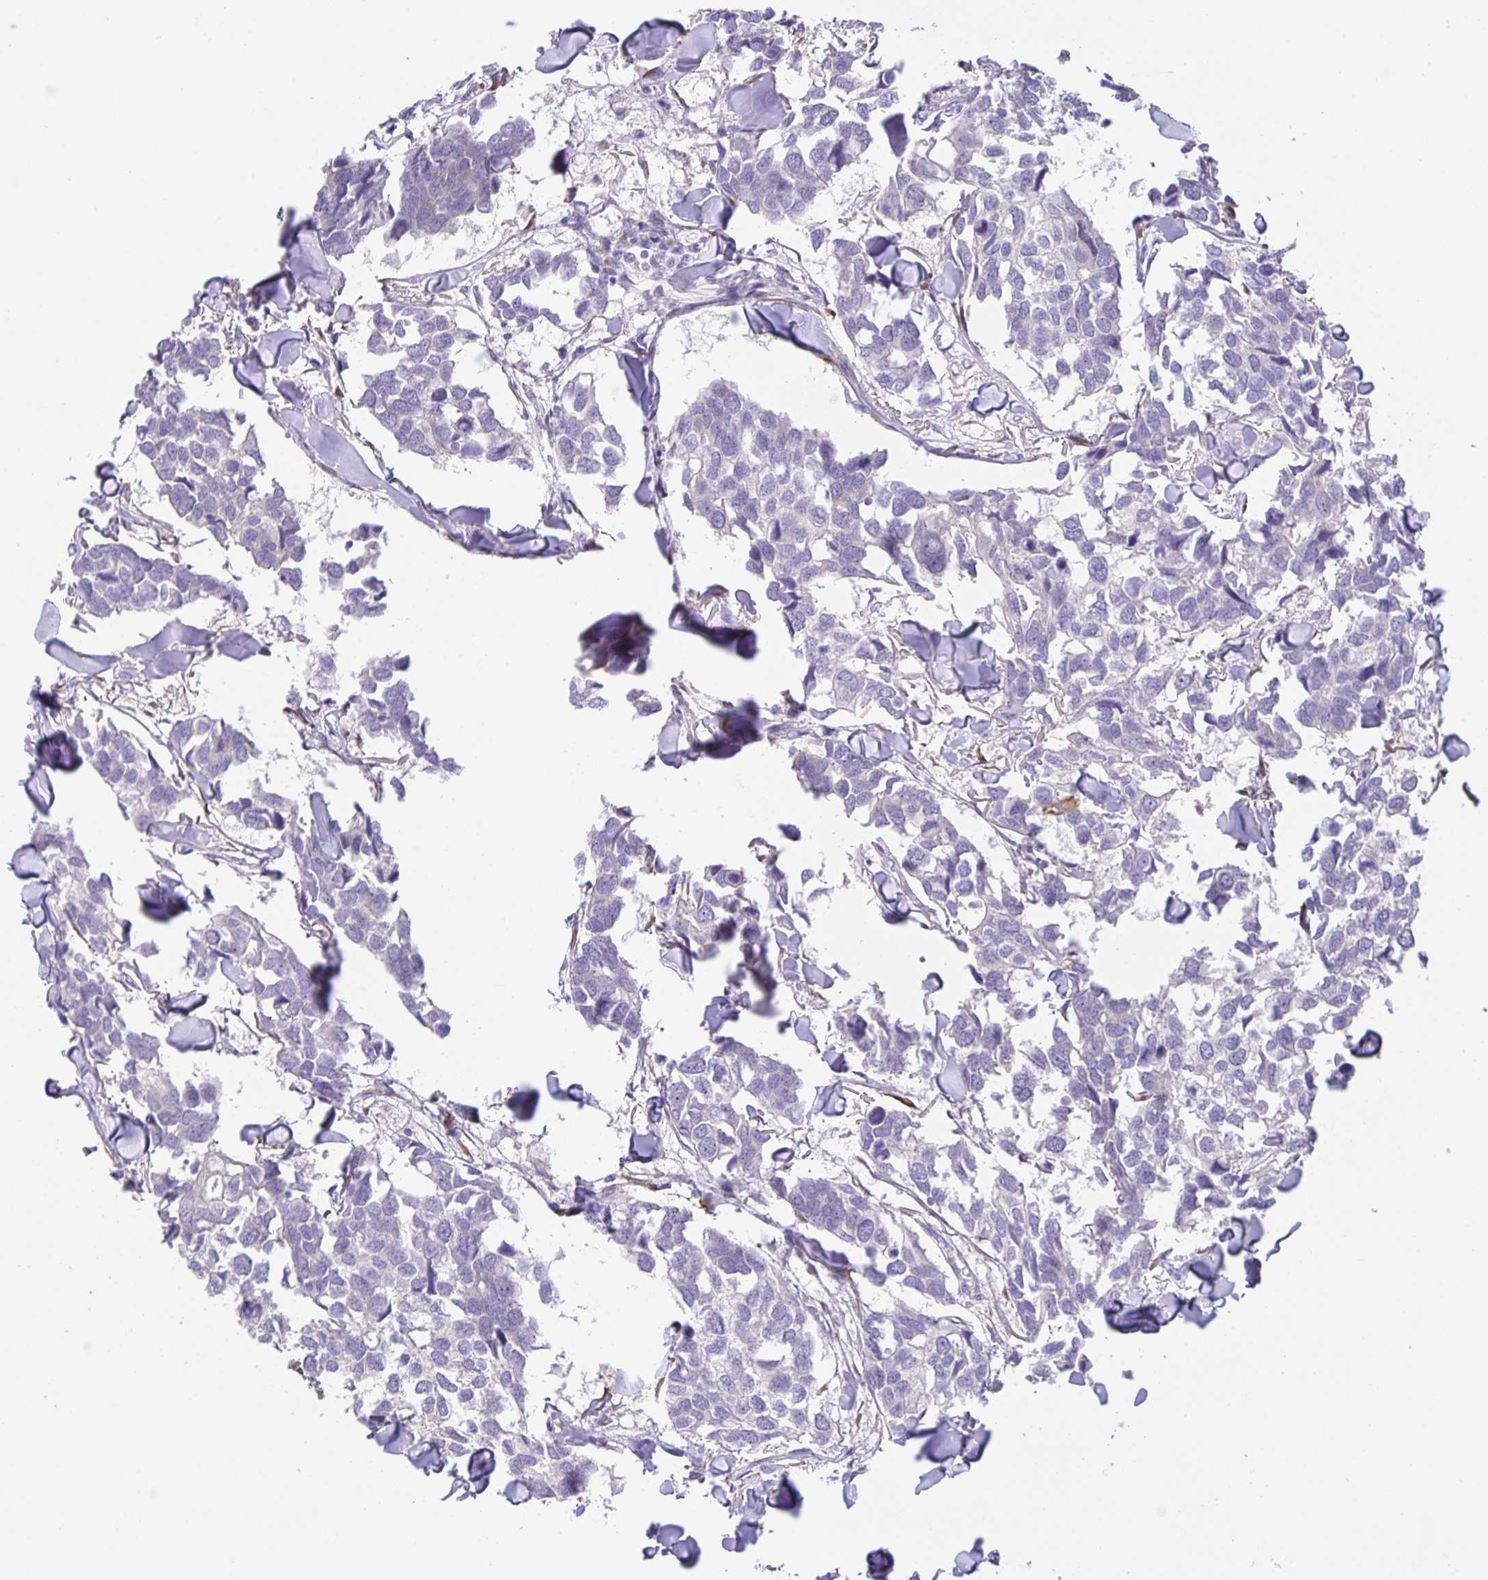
{"staining": {"intensity": "negative", "quantity": "none", "location": "none"}, "tissue": "breast cancer", "cell_type": "Tumor cells", "image_type": "cancer", "snomed": [{"axis": "morphology", "description": "Duct carcinoma"}, {"axis": "topography", "description": "Breast"}], "caption": "This image is of breast infiltrating ductal carcinoma stained with immunohistochemistry (IHC) to label a protein in brown with the nuclei are counter-stained blue. There is no positivity in tumor cells.", "gene": "PRR36", "patient": {"sex": "female", "age": 83}}